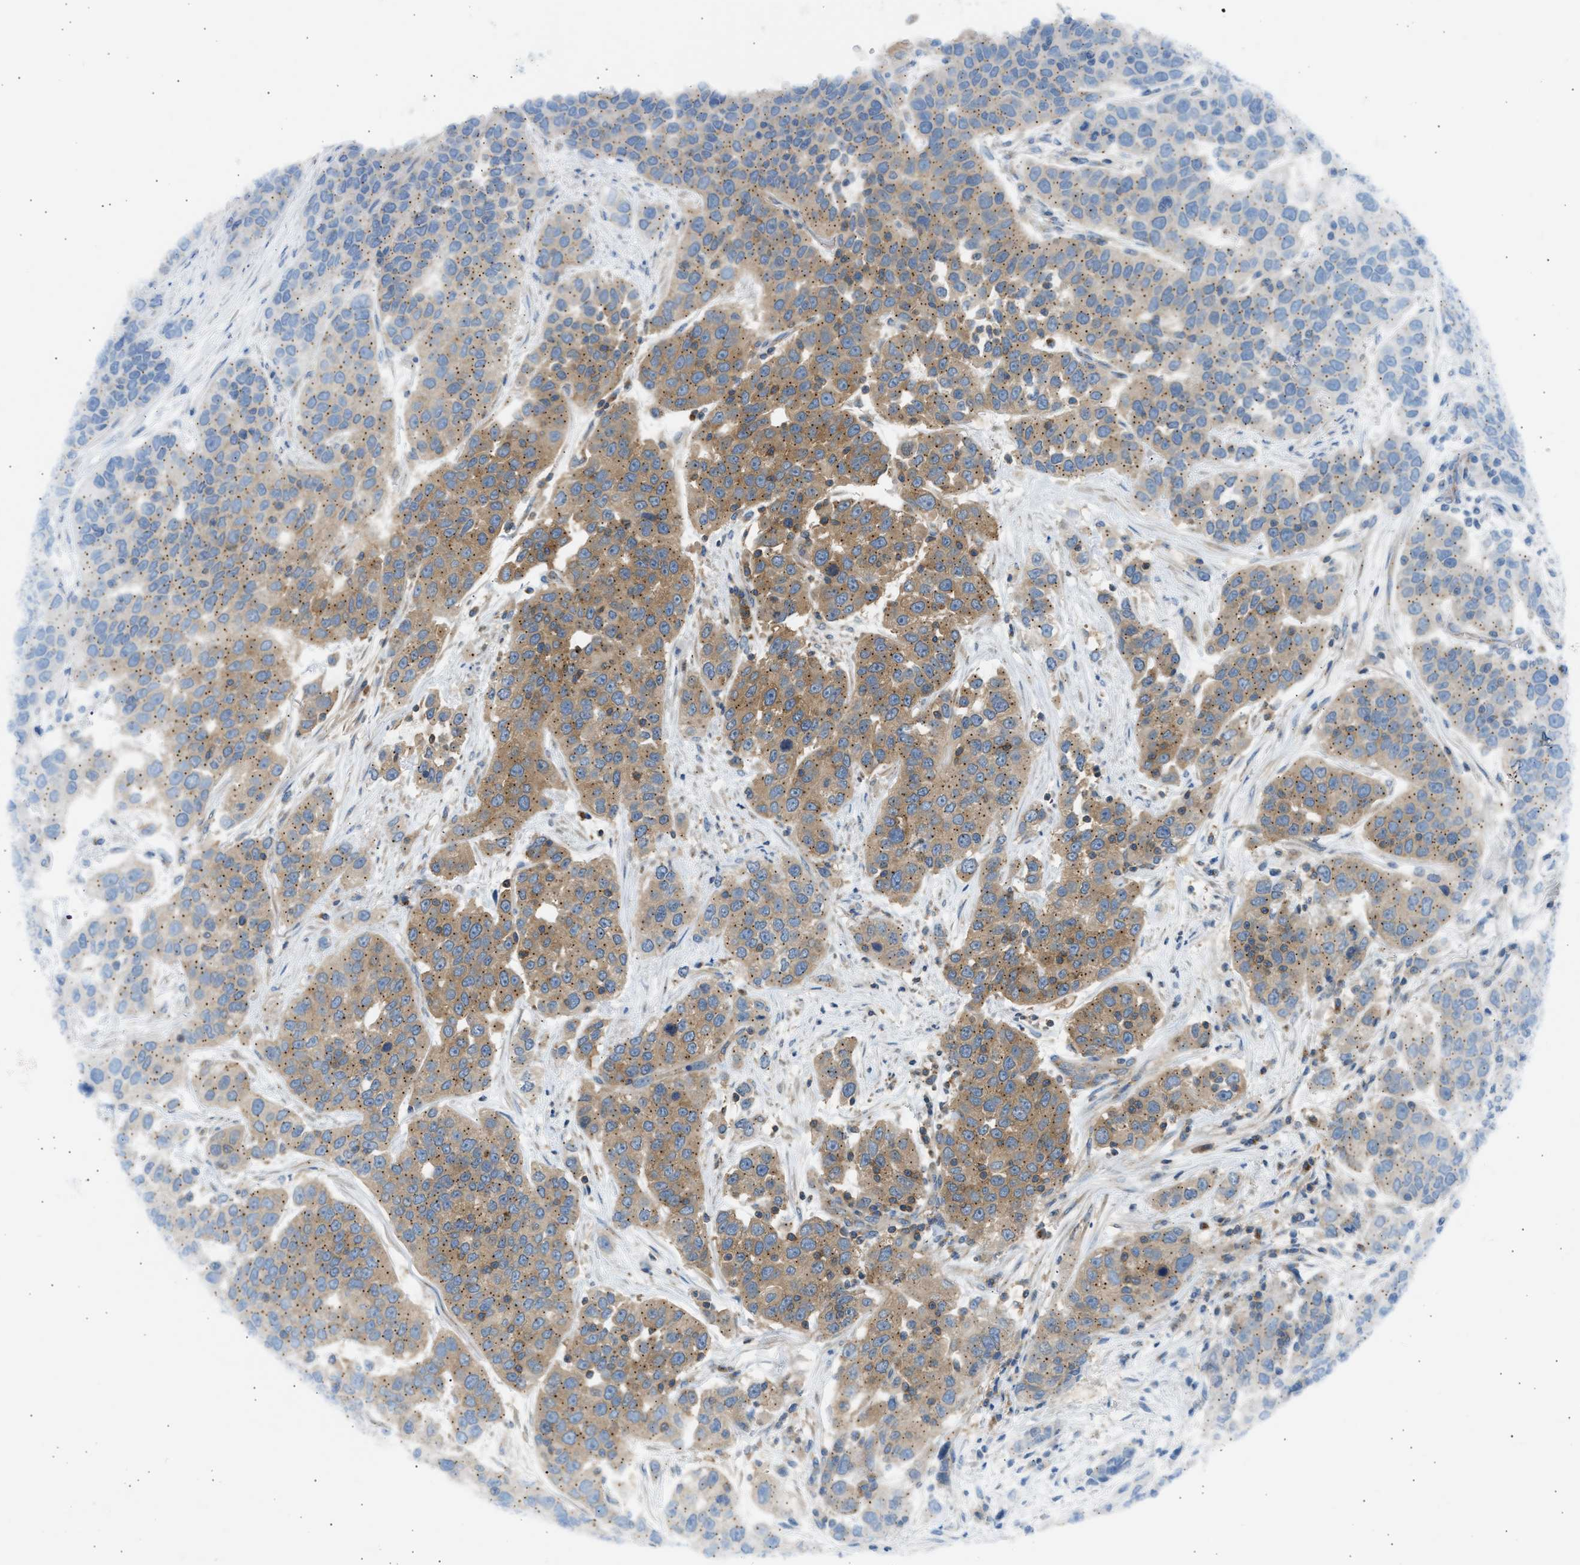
{"staining": {"intensity": "moderate", "quantity": ">75%", "location": "cytoplasmic/membranous"}, "tissue": "urothelial cancer", "cell_type": "Tumor cells", "image_type": "cancer", "snomed": [{"axis": "morphology", "description": "Urothelial carcinoma, High grade"}, {"axis": "topography", "description": "Urinary bladder"}], "caption": "Immunohistochemistry histopathology image of urothelial cancer stained for a protein (brown), which shows medium levels of moderate cytoplasmic/membranous positivity in approximately >75% of tumor cells.", "gene": "TRIM50", "patient": {"sex": "female", "age": 80}}